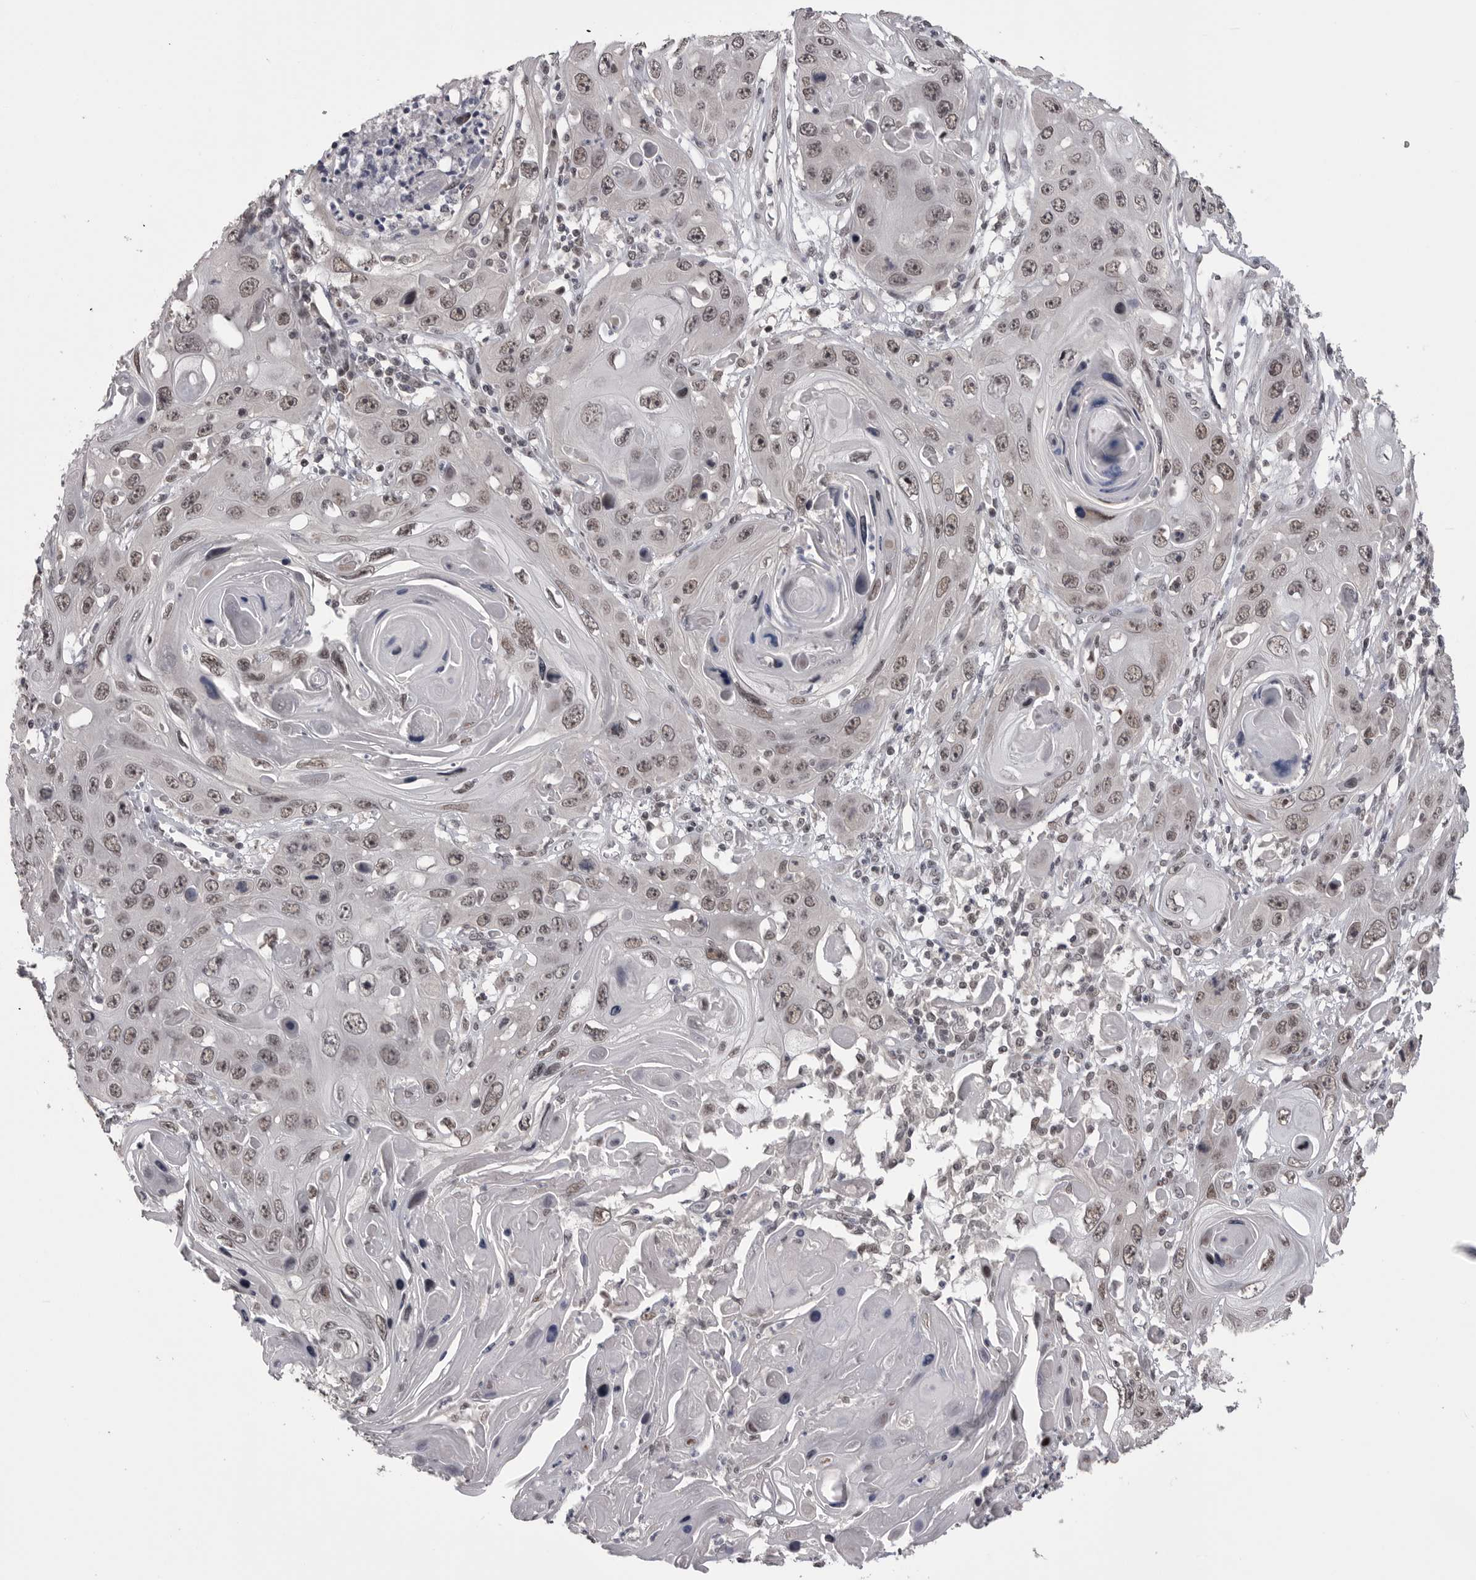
{"staining": {"intensity": "weak", "quantity": ">75%", "location": "nuclear"}, "tissue": "skin cancer", "cell_type": "Tumor cells", "image_type": "cancer", "snomed": [{"axis": "morphology", "description": "Squamous cell carcinoma, NOS"}, {"axis": "topography", "description": "Skin"}], "caption": "Tumor cells display low levels of weak nuclear positivity in approximately >75% of cells in squamous cell carcinoma (skin). (Brightfield microscopy of DAB IHC at high magnification).", "gene": "DLG2", "patient": {"sex": "male", "age": 55}}